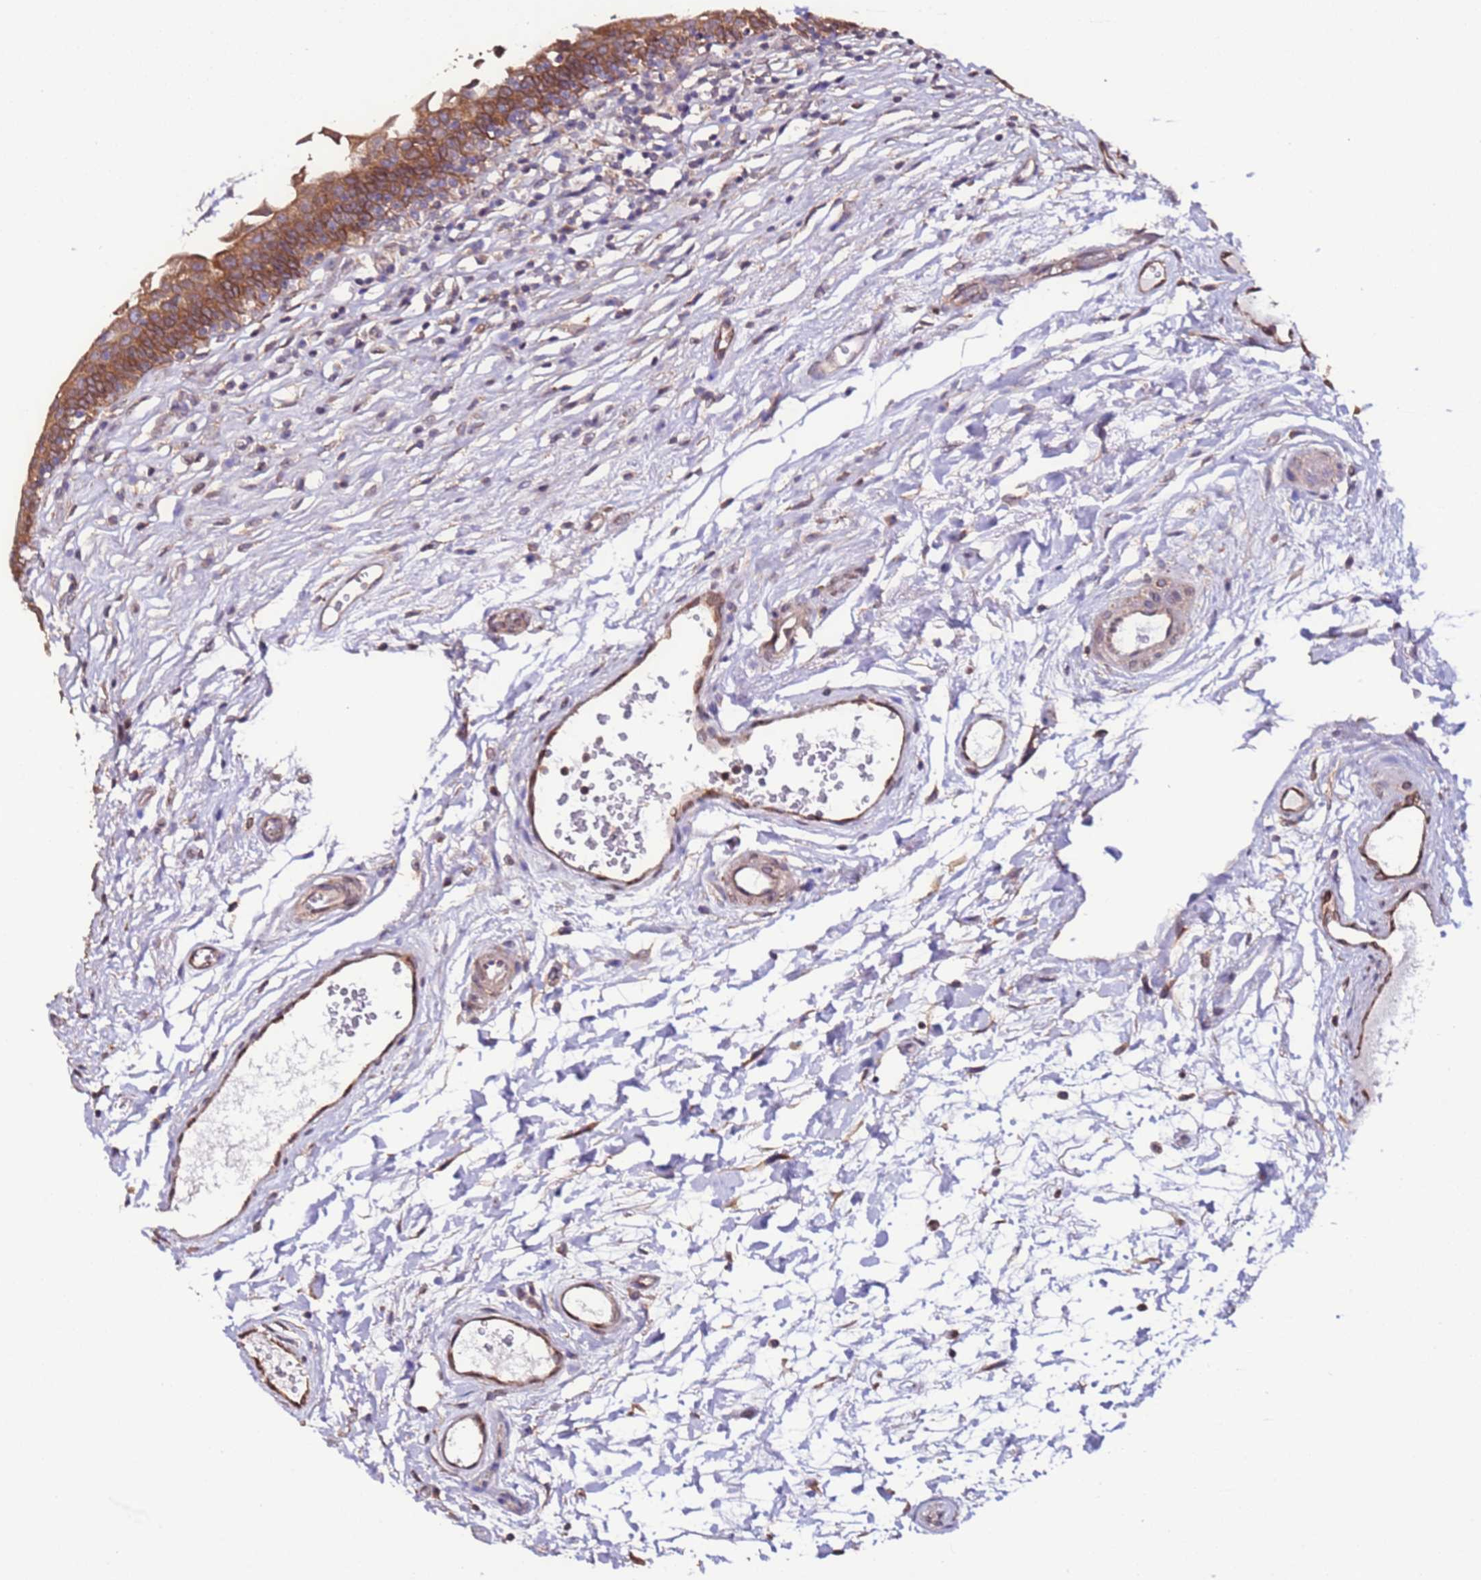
{"staining": {"intensity": "moderate", "quantity": ">75%", "location": "cytoplasmic/membranous"}, "tissue": "urinary bladder", "cell_type": "Urothelial cells", "image_type": "normal", "snomed": [{"axis": "morphology", "description": "Normal tissue, NOS"}, {"axis": "topography", "description": "Urinary bladder"}], "caption": "The photomicrograph exhibits staining of unremarkable urinary bladder, revealing moderate cytoplasmic/membranous protein expression (brown color) within urothelial cells.", "gene": "SLC41A3", "patient": {"sex": "male", "age": 83}}